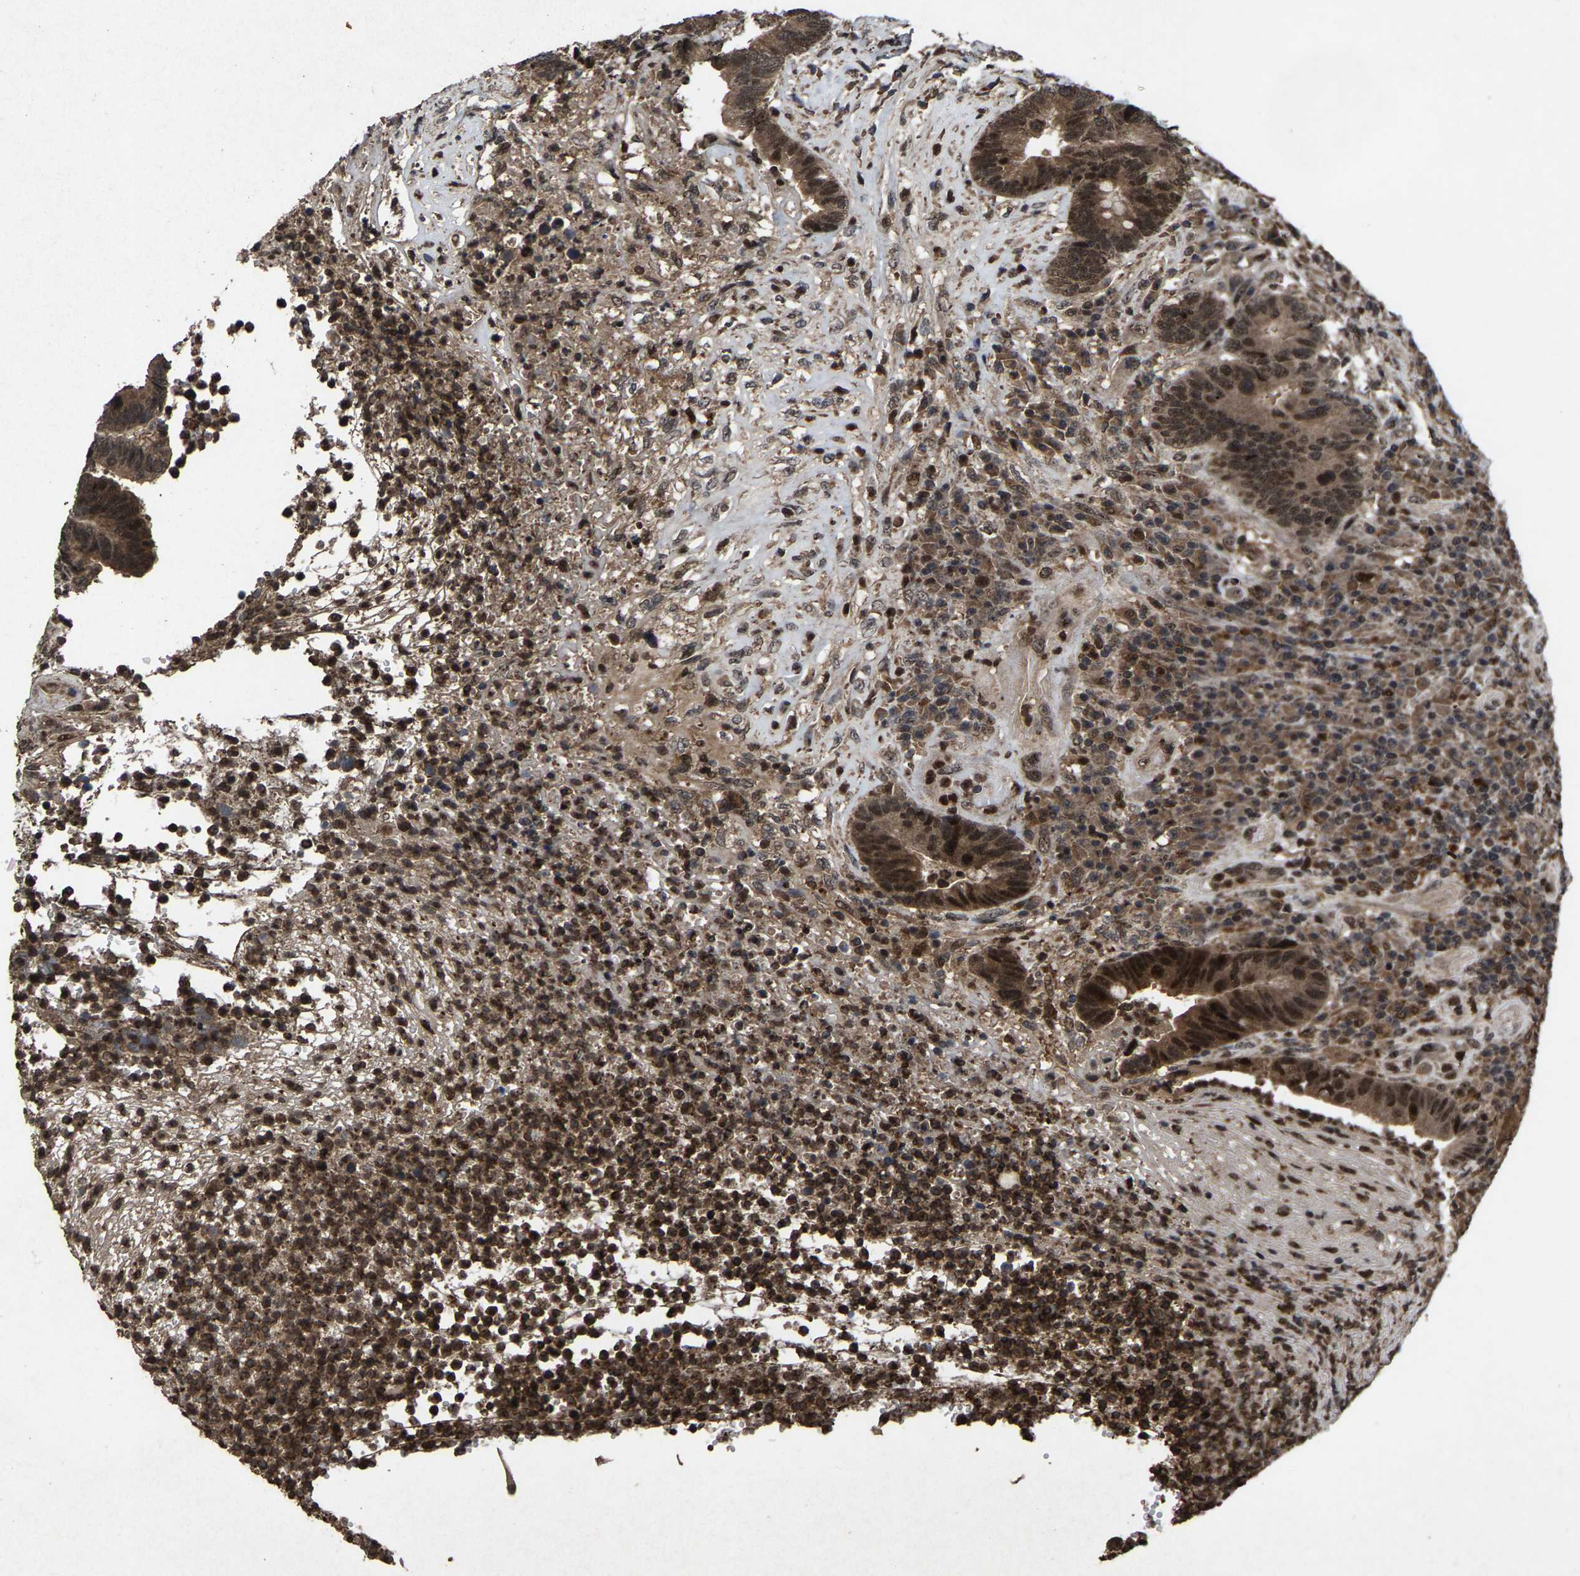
{"staining": {"intensity": "strong", "quantity": ">75%", "location": "cytoplasmic/membranous,nuclear"}, "tissue": "colorectal cancer", "cell_type": "Tumor cells", "image_type": "cancer", "snomed": [{"axis": "morphology", "description": "Adenocarcinoma, NOS"}, {"axis": "topography", "description": "Rectum"}], "caption": "The immunohistochemical stain shows strong cytoplasmic/membranous and nuclear staining in tumor cells of colorectal cancer (adenocarcinoma) tissue.", "gene": "HAUS6", "patient": {"sex": "female", "age": 89}}